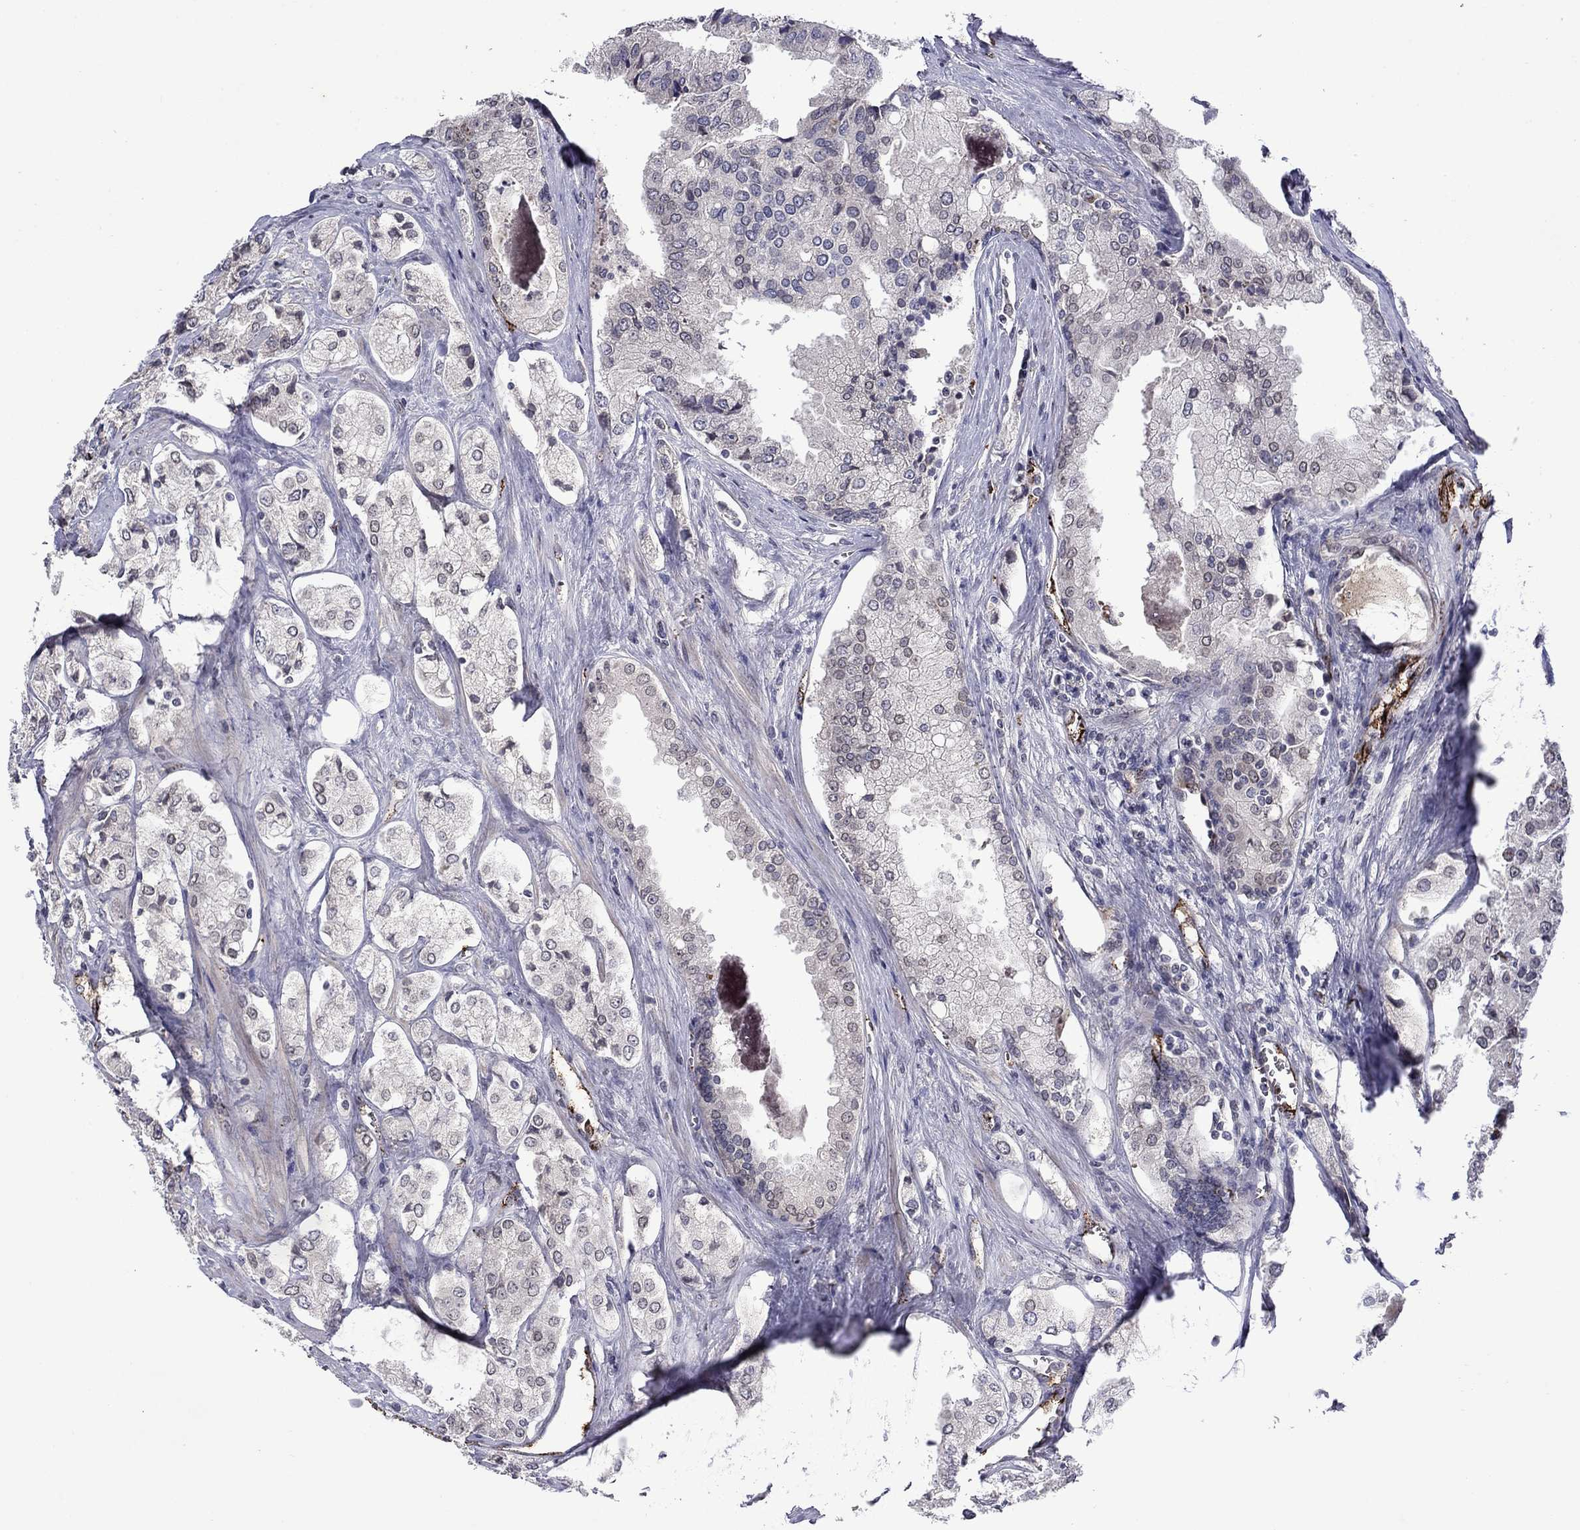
{"staining": {"intensity": "negative", "quantity": "none", "location": "none"}, "tissue": "prostate cancer", "cell_type": "Tumor cells", "image_type": "cancer", "snomed": [{"axis": "morphology", "description": "Adenocarcinoma, NOS"}, {"axis": "topography", "description": "Prostate and seminal vesicle, NOS"}, {"axis": "topography", "description": "Prostate"}], "caption": "There is no significant positivity in tumor cells of prostate adenocarcinoma.", "gene": "SLITRK1", "patient": {"sex": "male", "age": 67}}